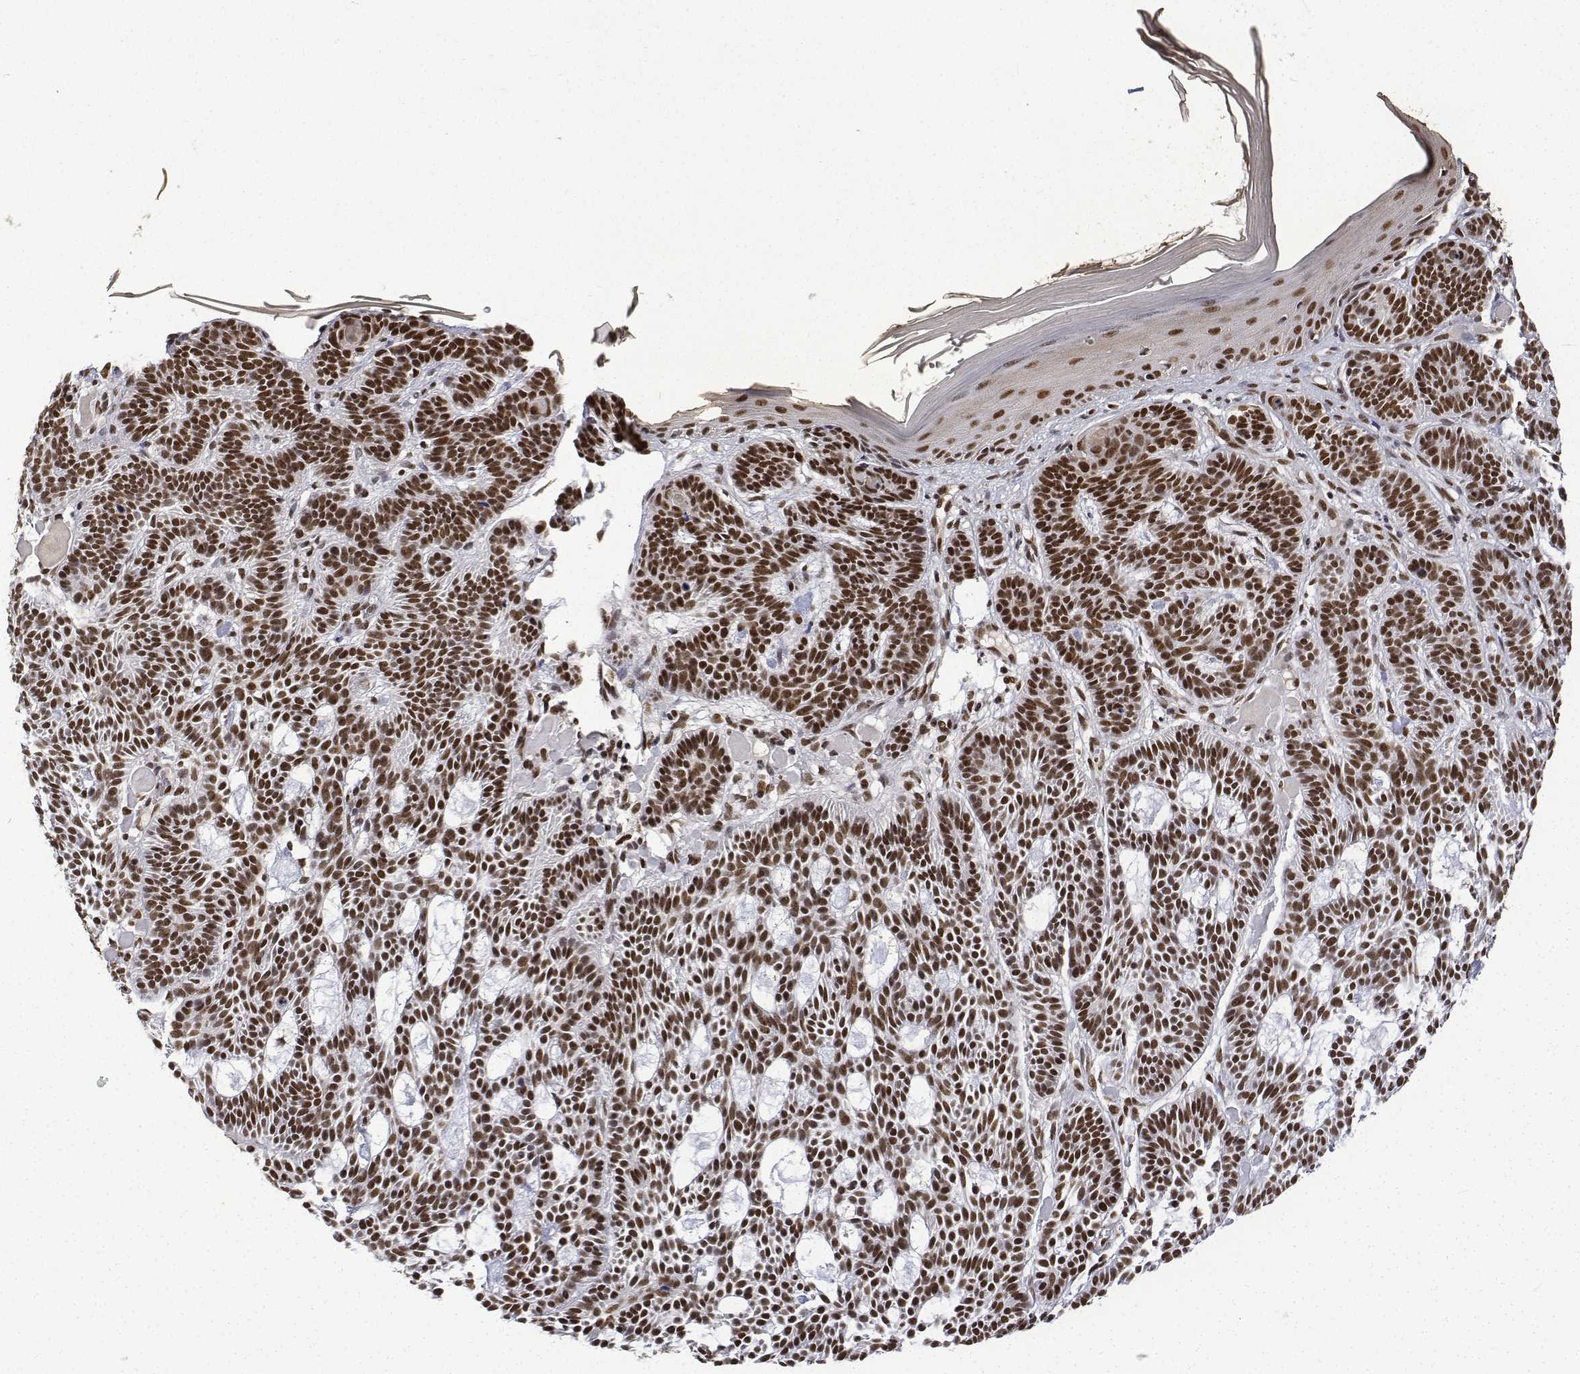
{"staining": {"intensity": "strong", "quantity": ">75%", "location": "nuclear"}, "tissue": "skin cancer", "cell_type": "Tumor cells", "image_type": "cancer", "snomed": [{"axis": "morphology", "description": "Basal cell carcinoma"}, {"axis": "topography", "description": "Skin"}], "caption": "An image of skin cancer (basal cell carcinoma) stained for a protein displays strong nuclear brown staining in tumor cells. The staining was performed using DAB (3,3'-diaminobenzidine) to visualize the protein expression in brown, while the nuclei were stained in blue with hematoxylin (Magnification: 20x).", "gene": "ATRX", "patient": {"sex": "male", "age": 85}}